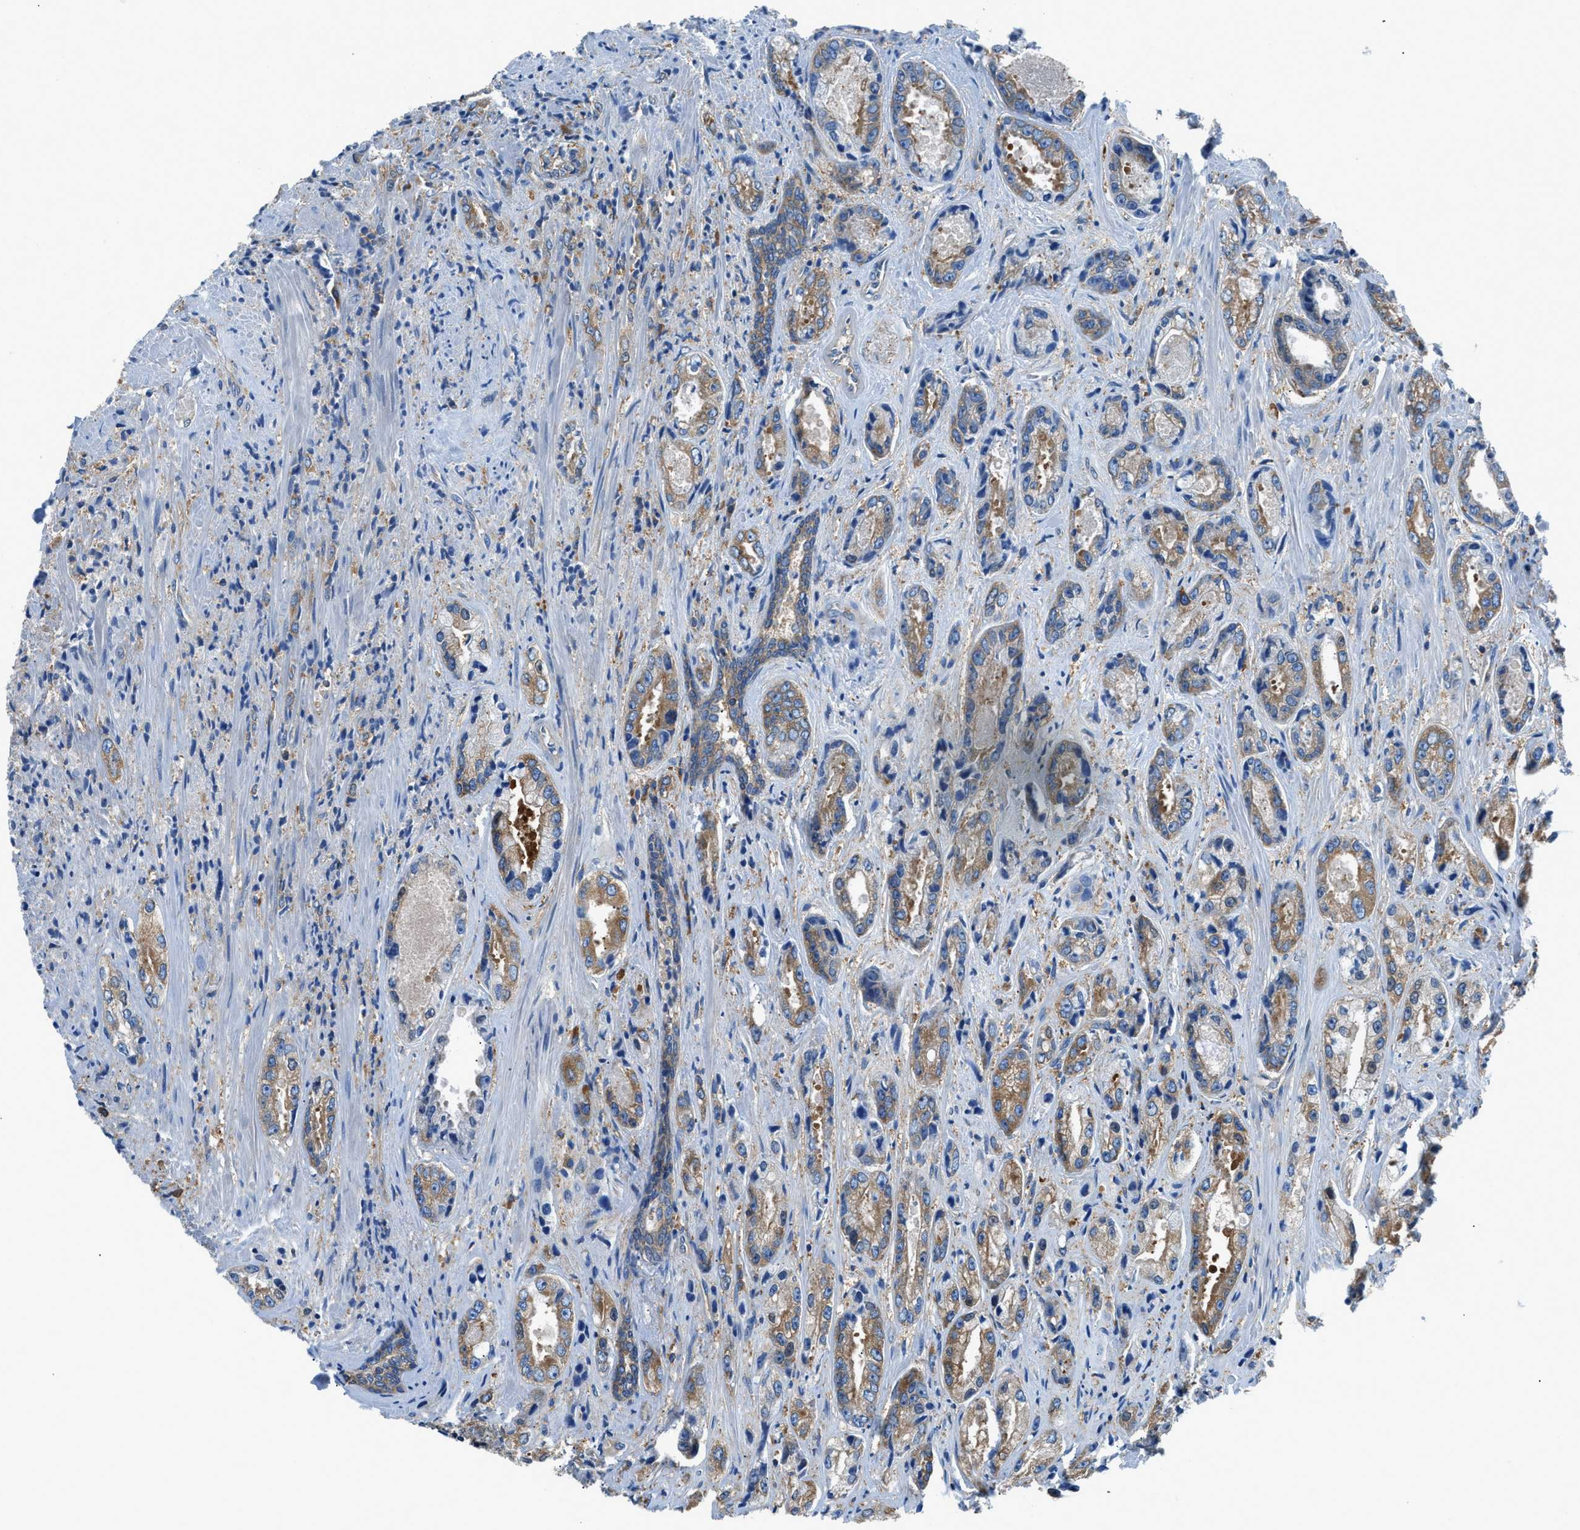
{"staining": {"intensity": "moderate", "quantity": ">75%", "location": "cytoplasmic/membranous"}, "tissue": "prostate cancer", "cell_type": "Tumor cells", "image_type": "cancer", "snomed": [{"axis": "morphology", "description": "Adenocarcinoma, High grade"}, {"axis": "topography", "description": "Prostate"}], "caption": "Moderate cytoplasmic/membranous positivity is appreciated in about >75% of tumor cells in prostate high-grade adenocarcinoma.", "gene": "SARS1", "patient": {"sex": "male", "age": 61}}